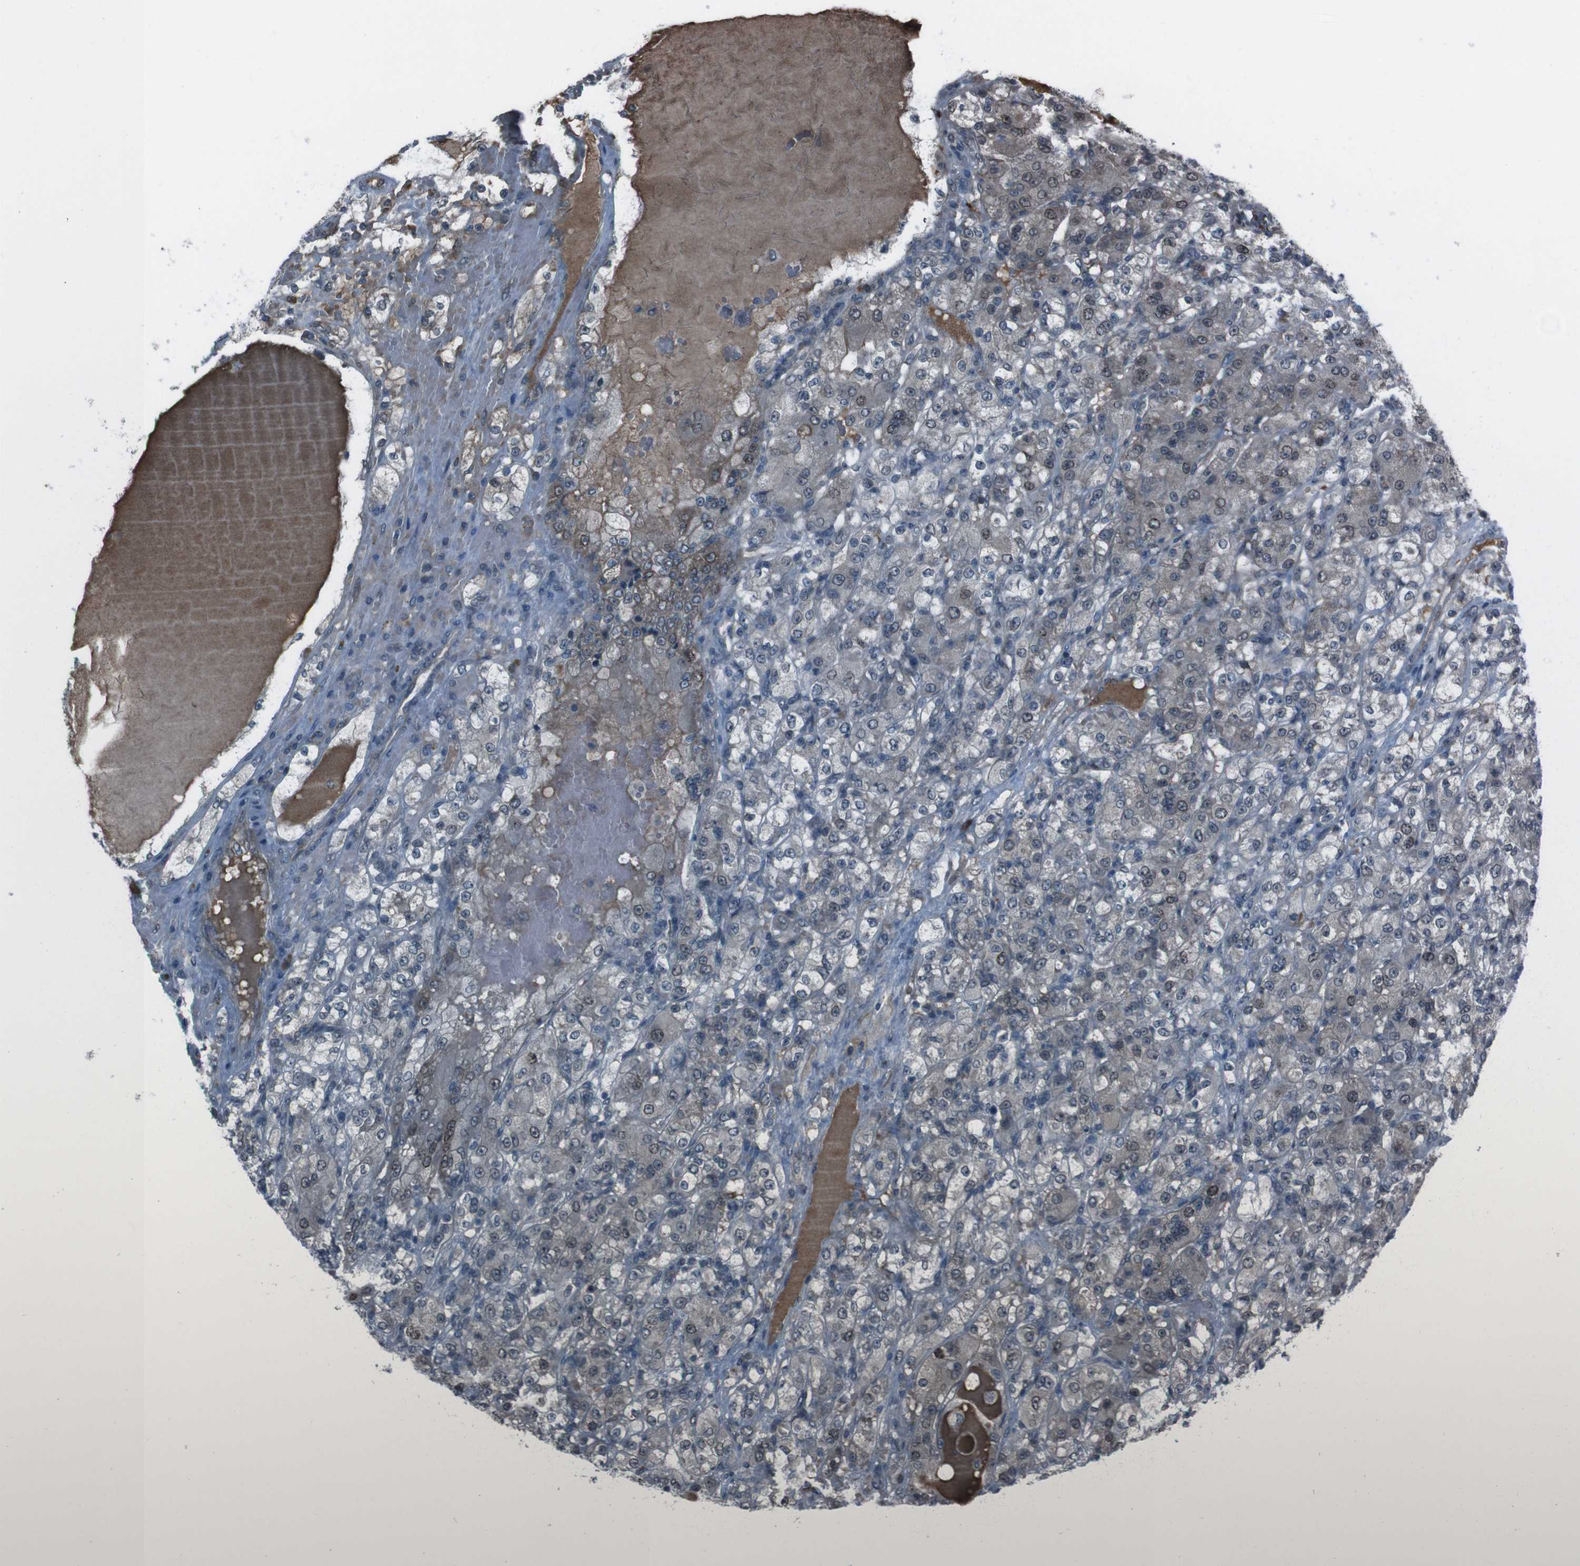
{"staining": {"intensity": "moderate", "quantity": "<25%", "location": "nuclear"}, "tissue": "renal cancer", "cell_type": "Tumor cells", "image_type": "cancer", "snomed": [{"axis": "morphology", "description": "Normal tissue, NOS"}, {"axis": "morphology", "description": "Adenocarcinoma, NOS"}, {"axis": "topography", "description": "Kidney"}], "caption": "Immunohistochemistry (IHC) of renal adenocarcinoma exhibits low levels of moderate nuclear staining in approximately <25% of tumor cells.", "gene": "SS18L1", "patient": {"sex": "male", "age": 61}}